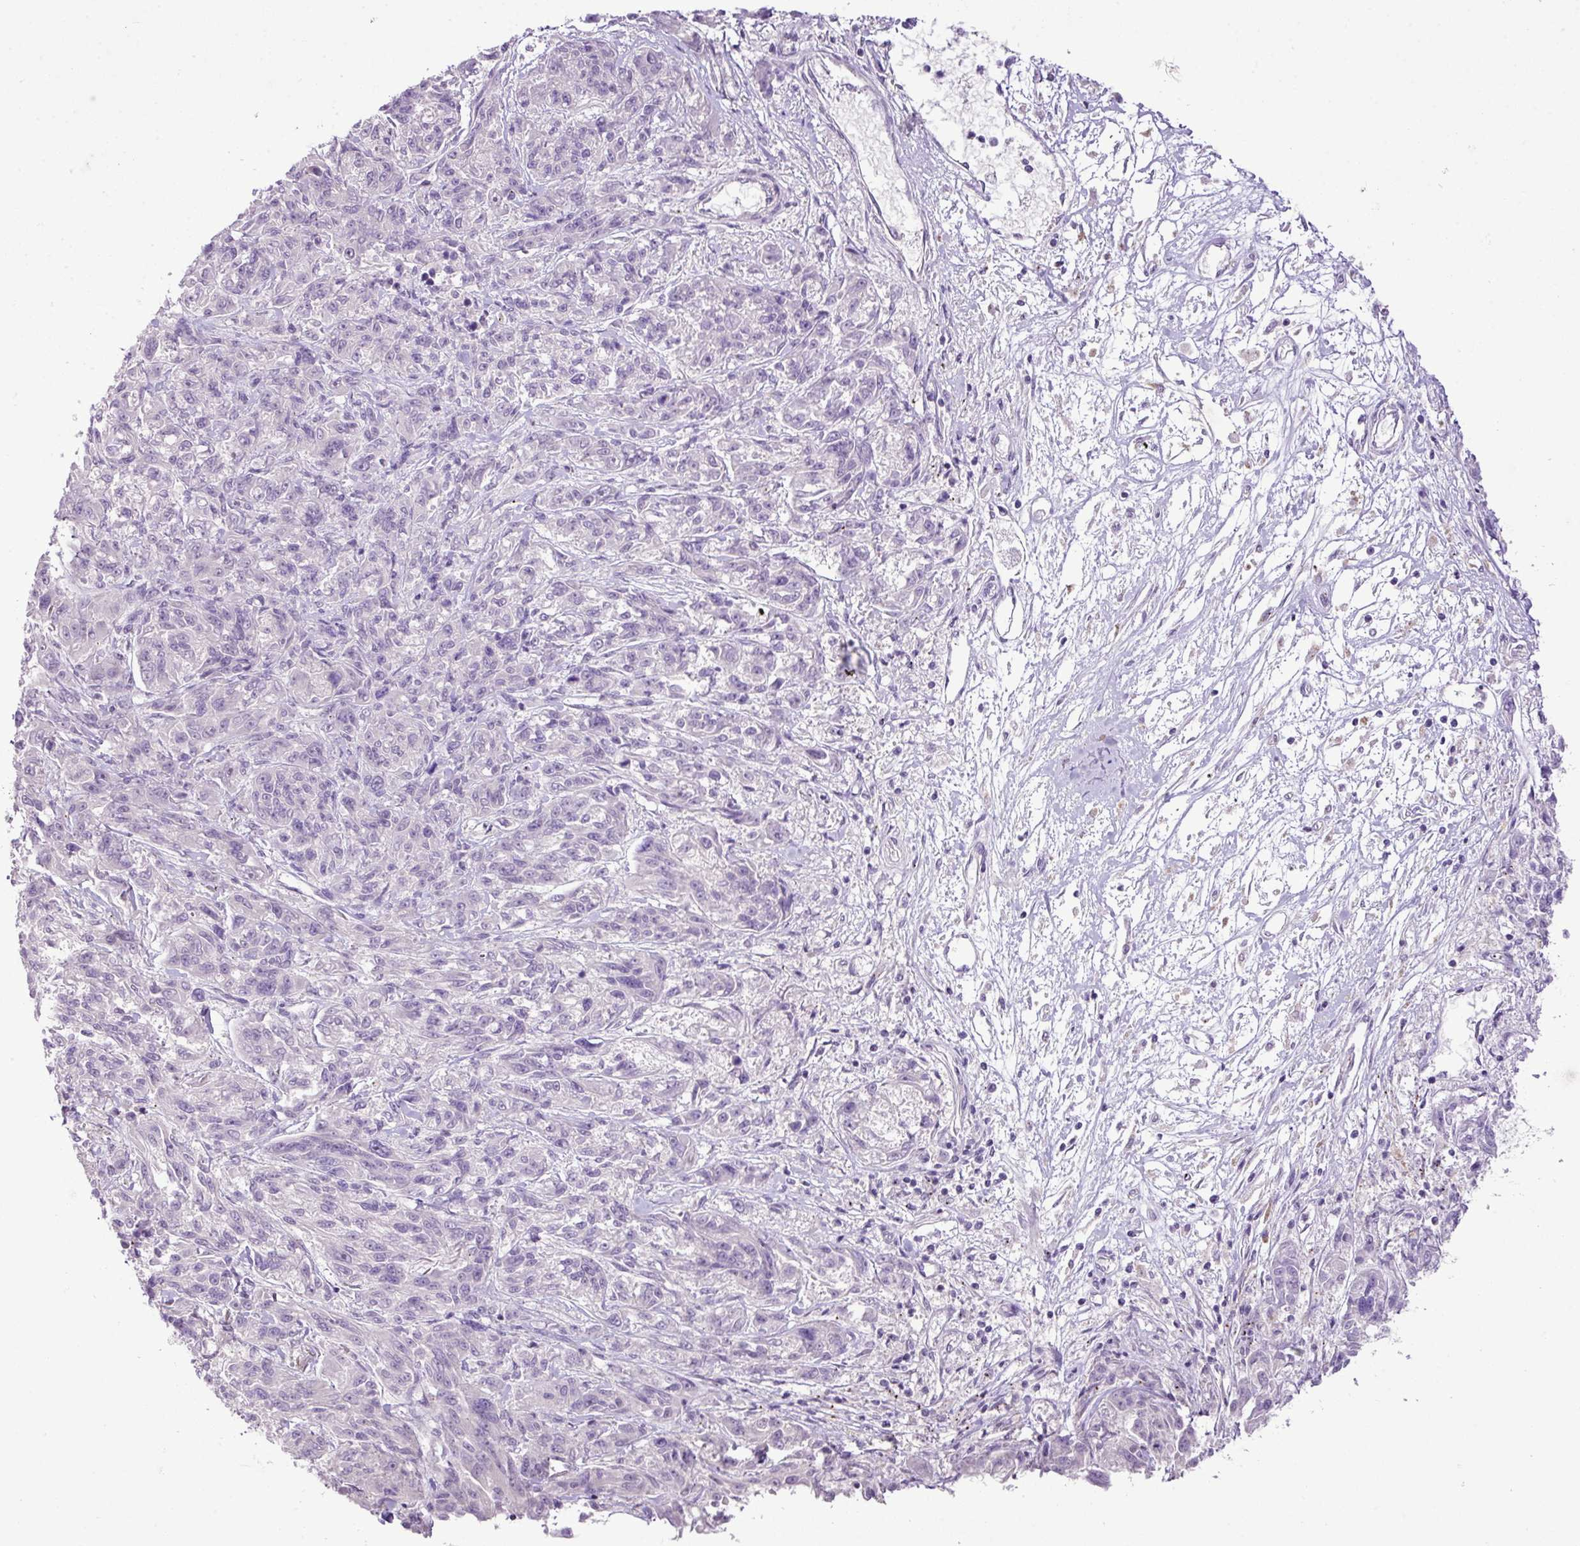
{"staining": {"intensity": "negative", "quantity": "none", "location": "none"}, "tissue": "melanoma", "cell_type": "Tumor cells", "image_type": "cancer", "snomed": [{"axis": "morphology", "description": "Malignant melanoma, NOS"}, {"axis": "topography", "description": "Skin"}], "caption": "This is a micrograph of immunohistochemistry (IHC) staining of malignant melanoma, which shows no positivity in tumor cells.", "gene": "DNAJB13", "patient": {"sex": "male", "age": 53}}